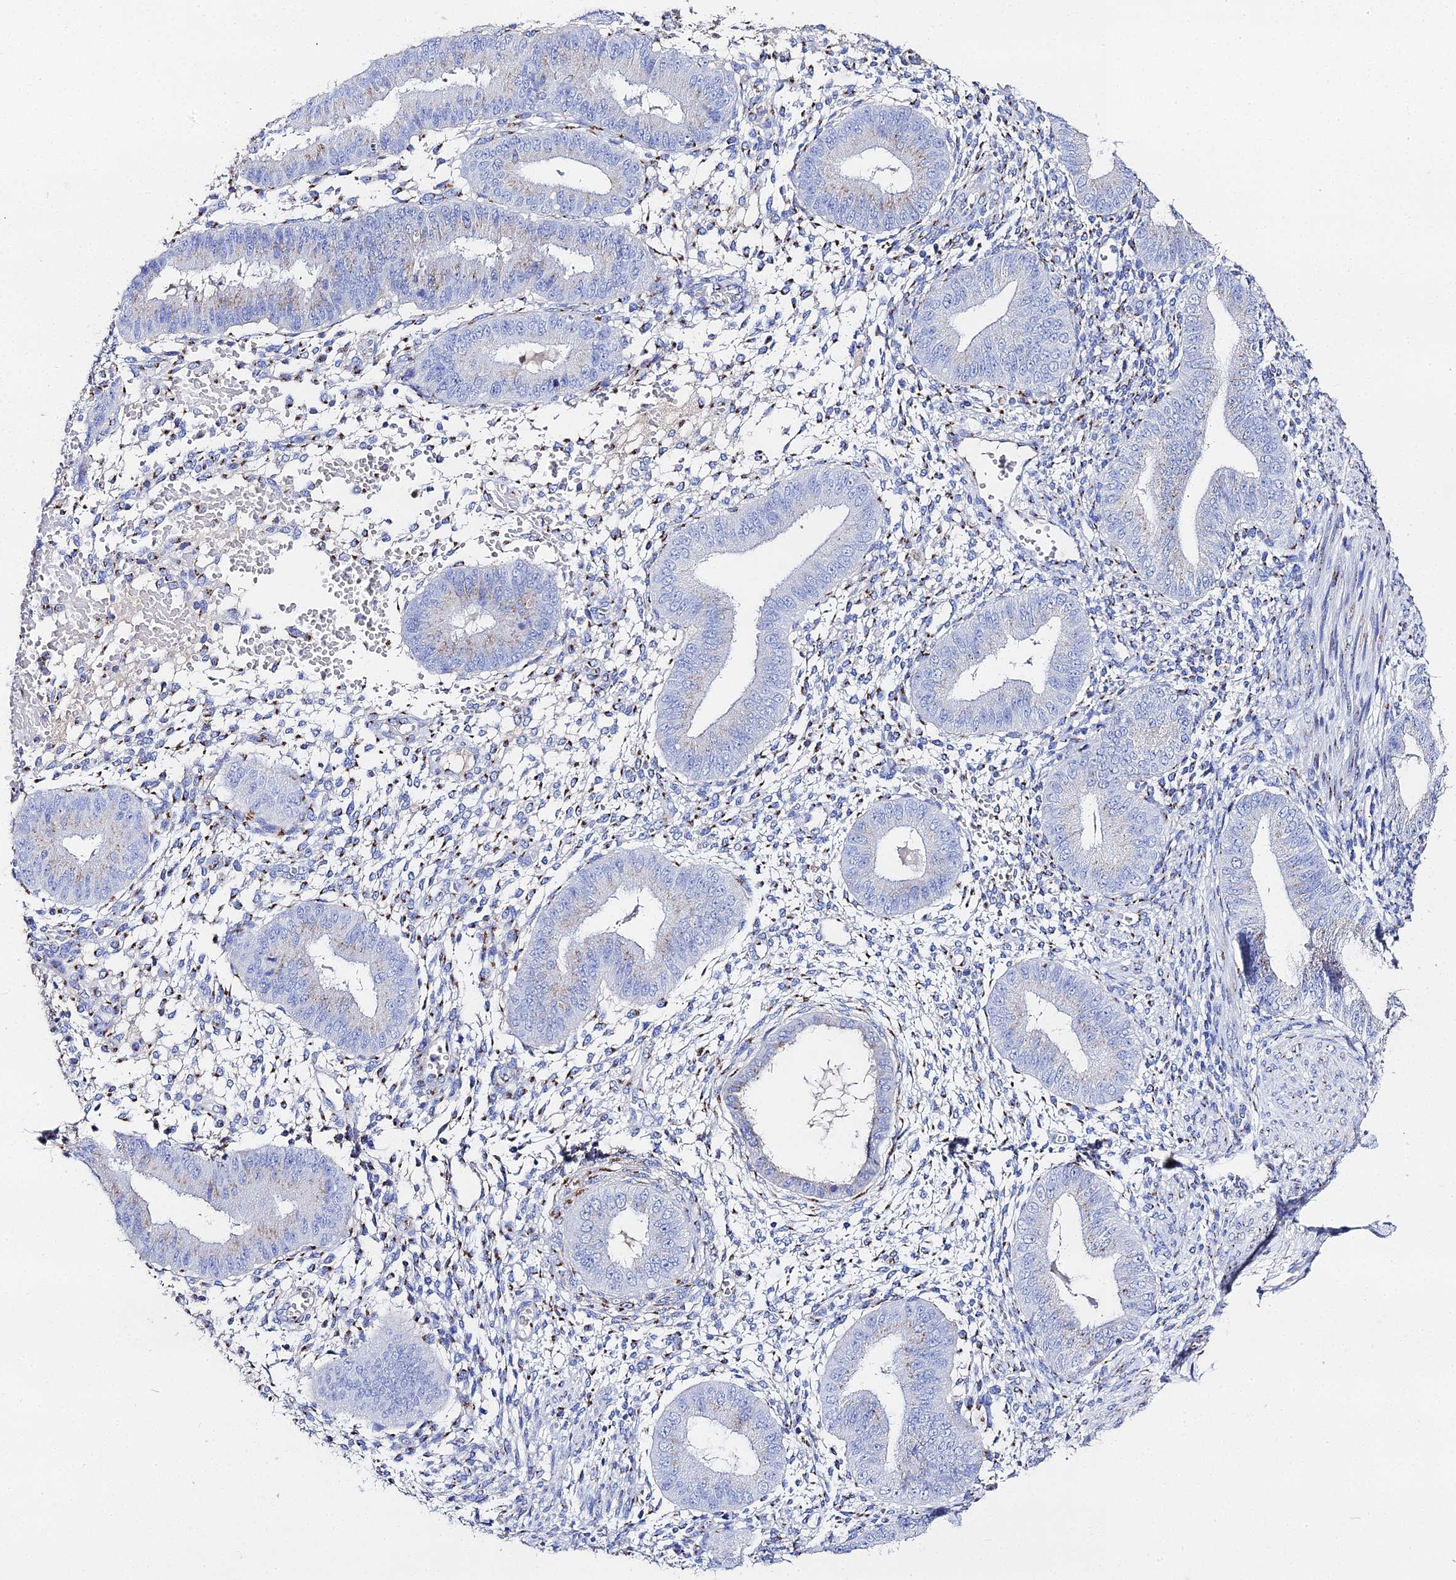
{"staining": {"intensity": "moderate", "quantity": "25%-75%", "location": "cytoplasmic/membranous"}, "tissue": "endometrium", "cell_type": "Cells in endometrial stroma", "image_type": "normal", "snomed": [{"axis": "morphology", "description": "Normal tissue, NOS"}, {"axis": "topography", "description": "Endometrium"}], "caption": "Immunohistochemical staining of benign endometrium exhibits moderate cytoplasmic/membranous protein expression in about 25%-75% of cells in endometrial stroma.", "gene": "ENSG00000268674", "patient": {"sex": "female", "age": 49}}